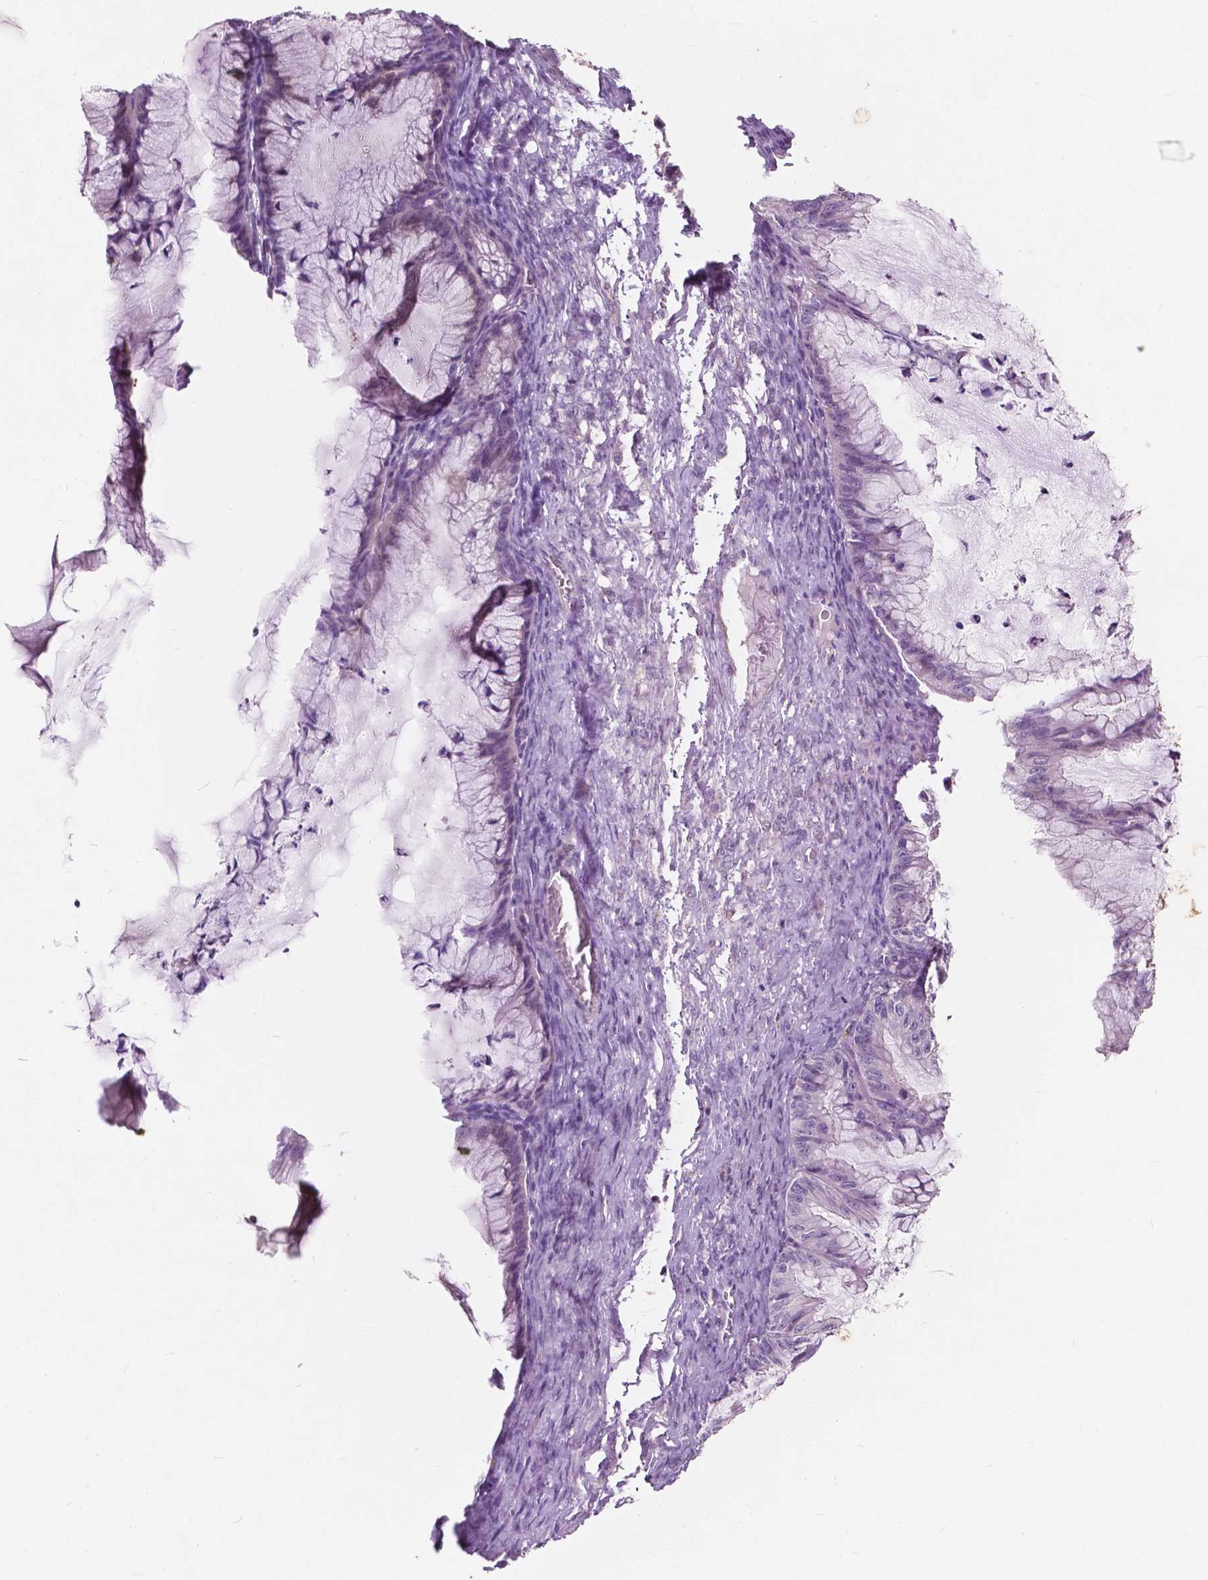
{"staining": {"intensity": "negative", "quantity": "none", "location": "none"}, "tissue": "ovarian cancer", "cell_type": "Tumor cells", "image_type": "cancer", "snomed": [{"axis": "morphology", "description": "Cystadenocarcinoma, mucinous, NOS"}, {"axis": "topography", "description": "Ovary"}], "caption": "Immunohistochemical staining of human ovarian mucinous cystadenocarcinoma reveals no significant staining in tumor cells. Nuclei are stained in blue.", "gene": "GPR37", "patient": {"sex": "female", "age": 72}}